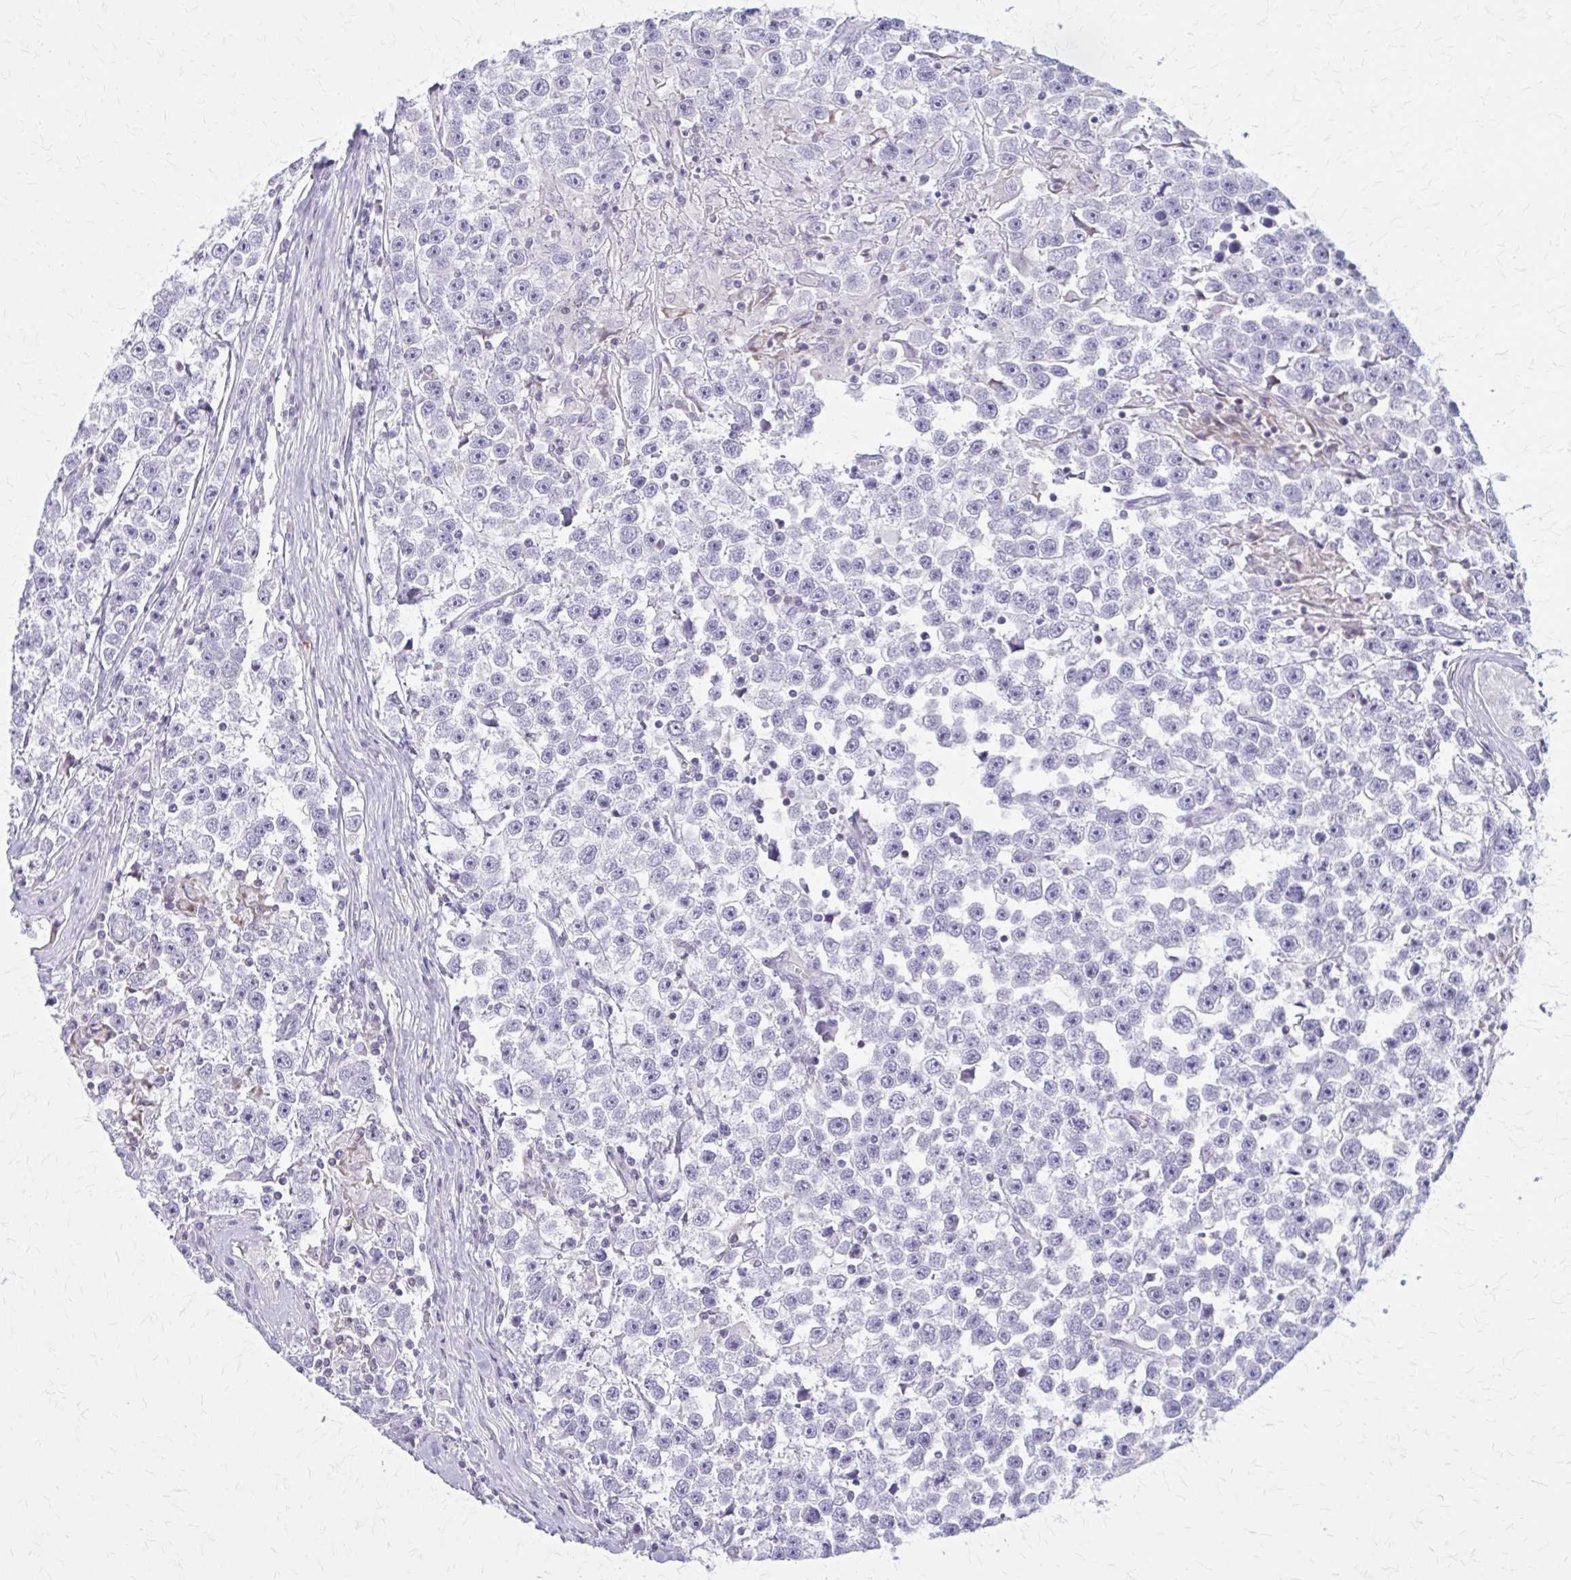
{"staining": {"intensity": "negative", "quantity": "none", "location": "none"}, "tissue": "testis cancer", "cell_type": "Tumor cells", "image_type": "cancer", "snomed": [{"axis": "morphology", "description": "Seminoma, NOS"}, {"axis": "topography", "description": "Testis"}], "caption": "Tumor cells show no significant protein positivity in testis seminoma.", "gene": "PITPNM1", "patient": {"sex": "male", "age": 31}}